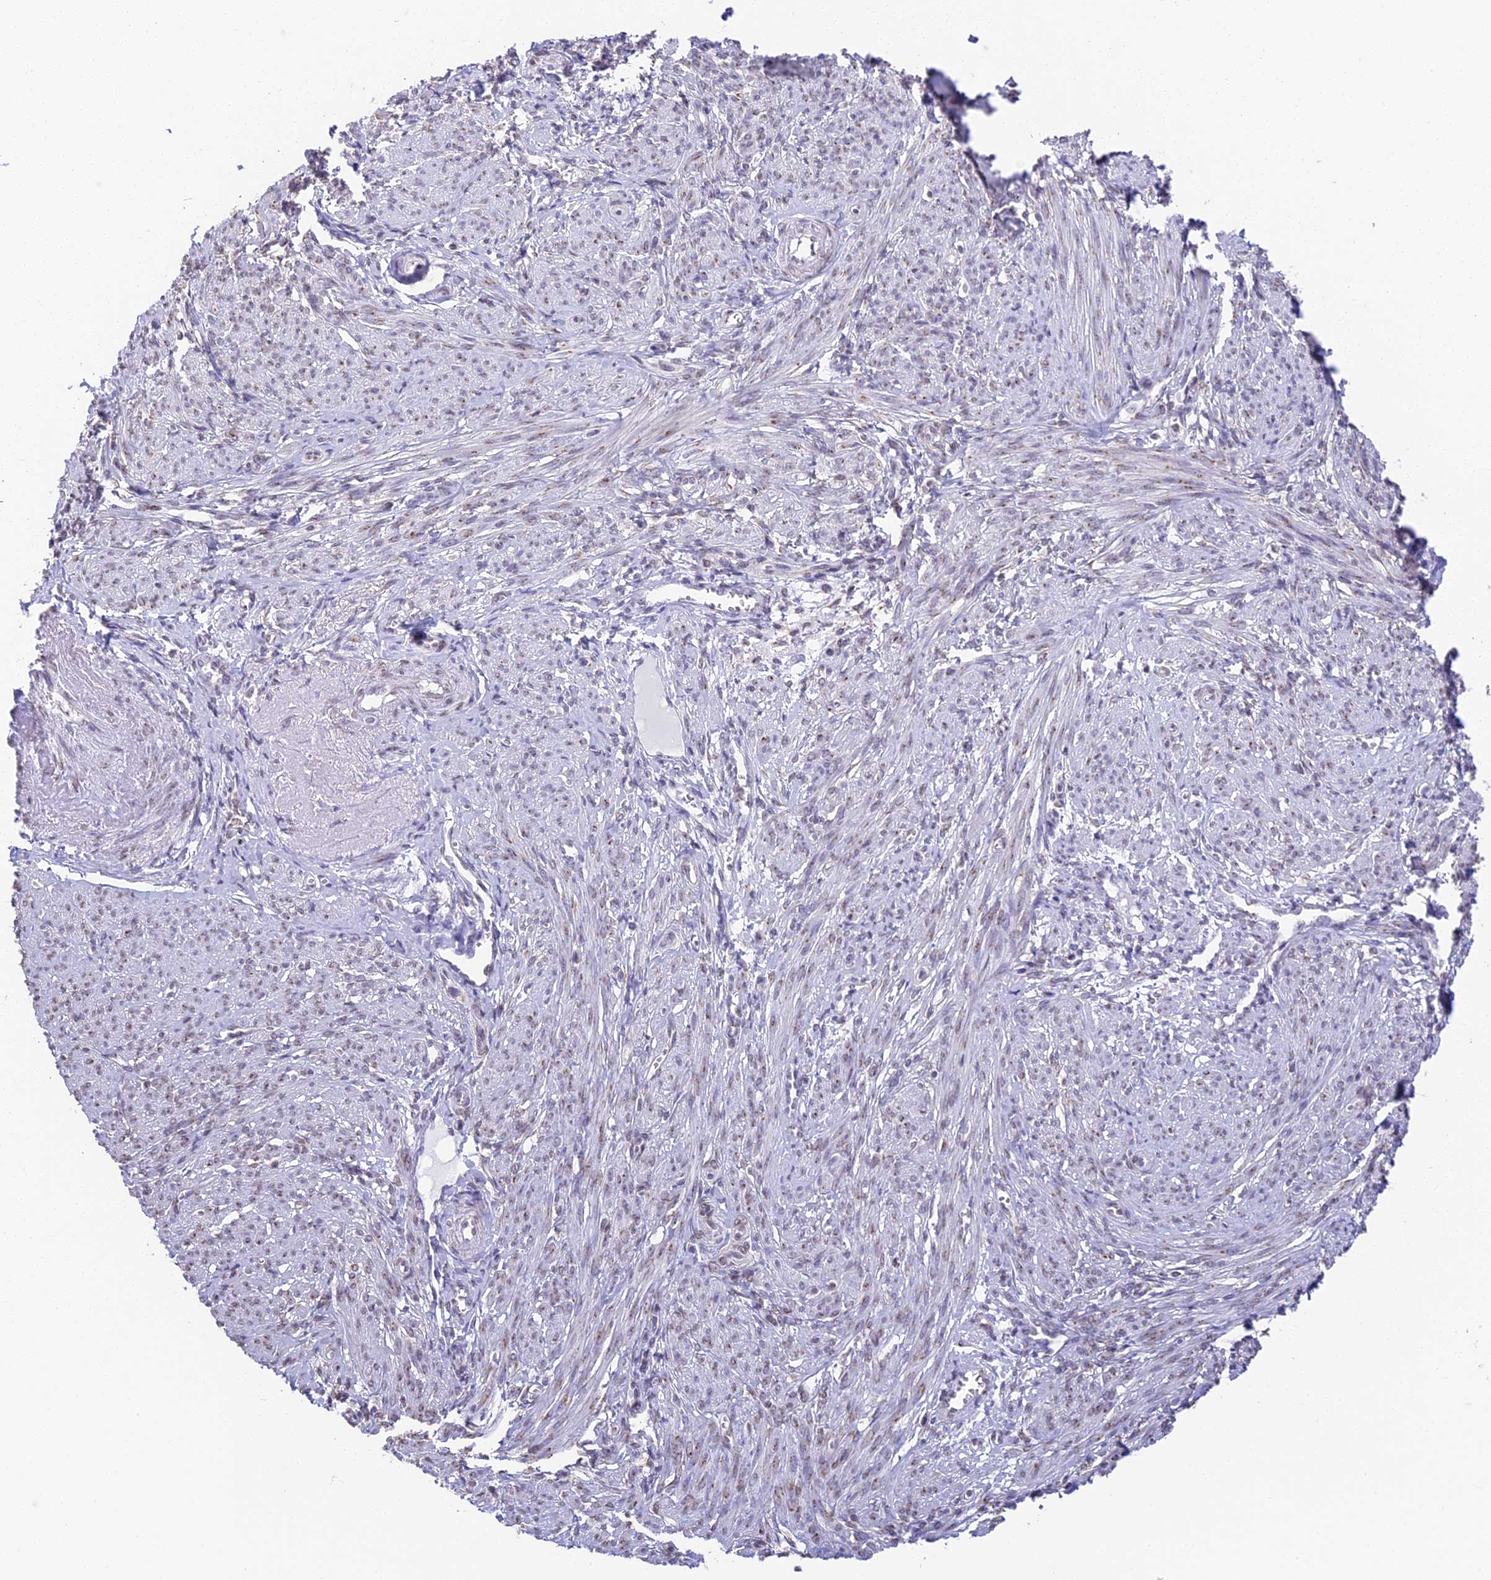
{"staining": {"intensity": "moderate", "quantity": "<25%", "location": "cytoplasmic/membranous,nuclear"}, "tissue": "smooth muscle", "cell_type": "Smooth muscle cells", "image_type": "normal", "snomed": [{"axis": "morphology", "description": "Normal tissue, NOS"}, {"axis": "topography", "description": "Smooth muscle"}], "caption": "A brown stain highlights moderate cytoplasmic/membranous,nuclear expression of a protein in smooth muscle cells of normal human smooth muscle. (DAB (3,3'-diaminobenzidine) IHC with brightfield microscopy, high magnification).", "gene": "HEATR5B", "patient": {"sex": "female", "age": 39}}